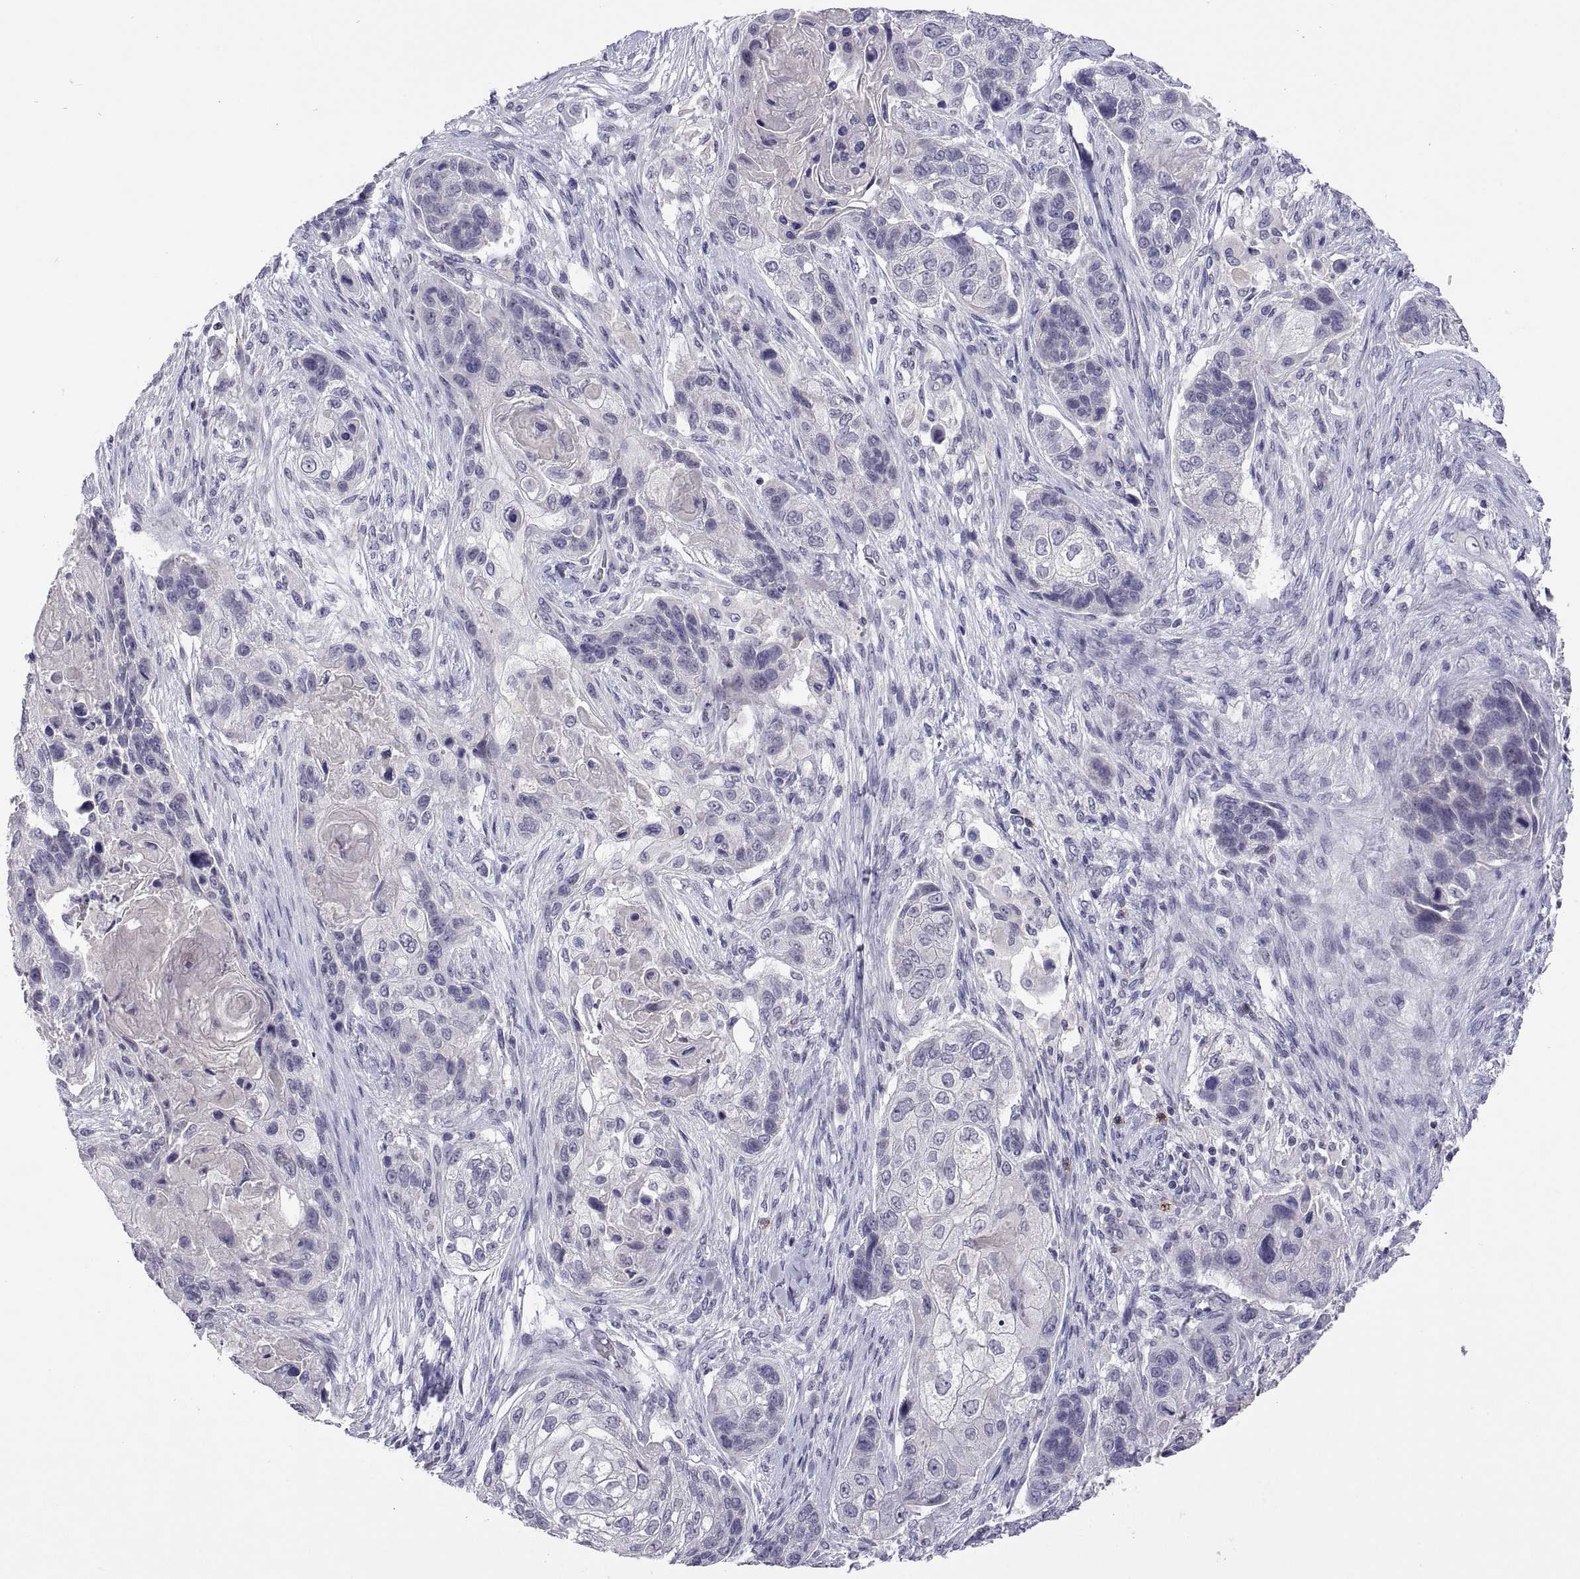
{"staining": {"intensity": "negative", "quantity": "none", "location": "none"}, "tissue": "lung cancer", "cell_type": "Tumor cells", "image_type": "cancer", "snomed": [{"axis": "morphology", "description": "Squamous cell carcinoma, NOS"}, {"axis": "topography", "description": "Lung"}], "caption": "Protein analysis of lung cancer shows no significant expression in tumor cells.", "gene": "MS4A1", "patient": {"sex": "male", "age": 69}}